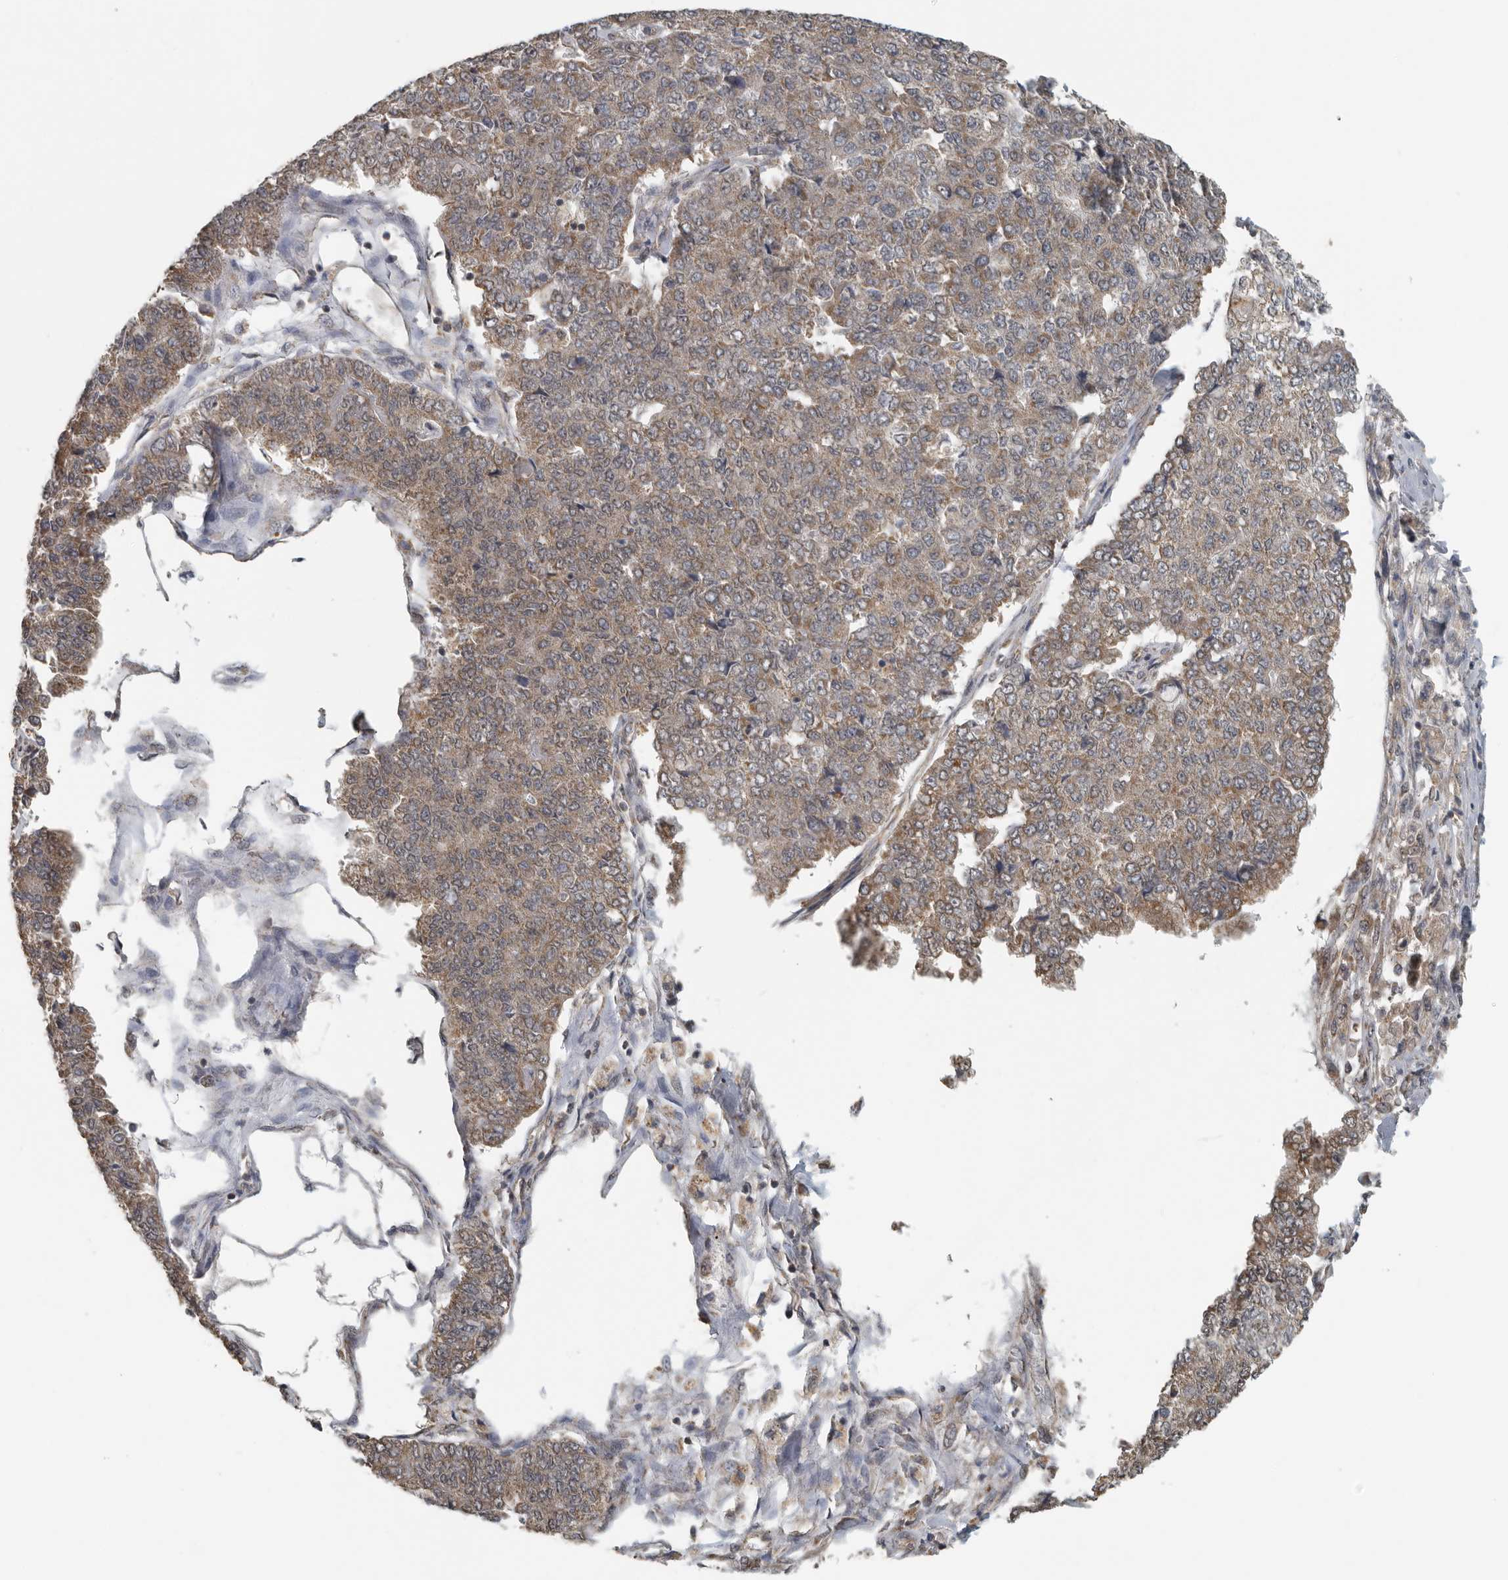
{"staining": {"intensity": "moderate", "quantity": ">75%", "location": "cytoplasmic/membranous"}, "tissue": "pancreatic cancer", "cell_type": "Tumor cells", "image_type": "cancer", "snomed": [{"axis": "morphology", "description": "Adenocarcinoma, NOS"}, {"axis": "topography", "description": "Pancreas"}], "caption": "The image shows staining of adenocarcinoma (pancreatic), revealing moderate cytoplasmic/membranous protein expression (brown color) within tumor cells.", "gene": "AFAP1", "patient": {"sex": "male", "age": 50}}